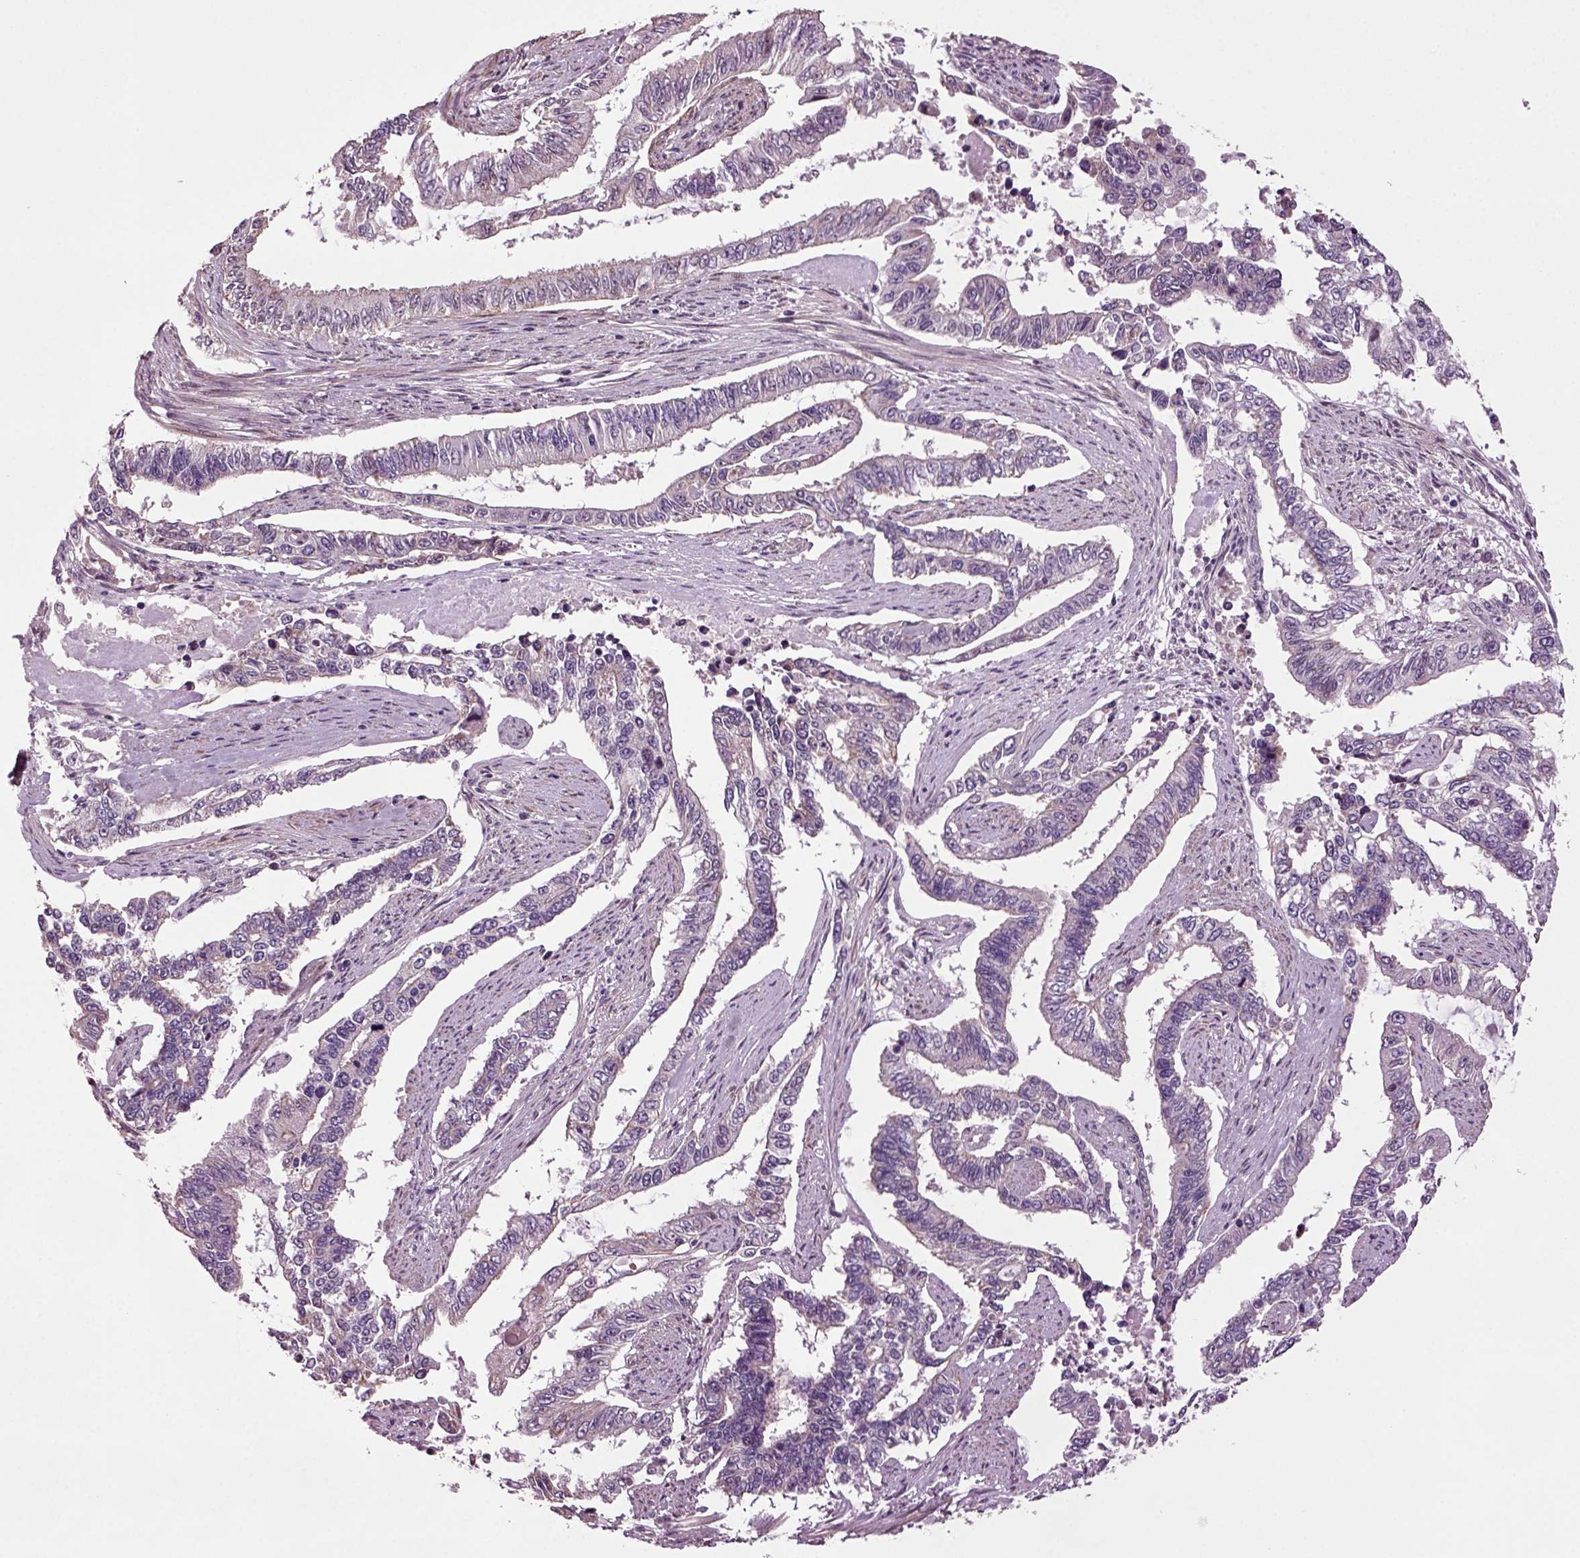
{"staining": {"intensity": "negative", "quantity": "none", "location": "none"}, "tissue": "endometrial cancer", "cell_type": "Tumor cells", "image_type": "cancer", "snomed": [{"axis": "morphology", "description": "Adenocarcinoma, NOS"}, {"axis": "topography", "description": "Uterus"}], "caption": "Endometrial cancer stained for a protein using immunohistochemistry (IHC) shows no positivity tumor cells.", "gene": "HAGHL", "patient": {"sex": "female", "age": 59}}